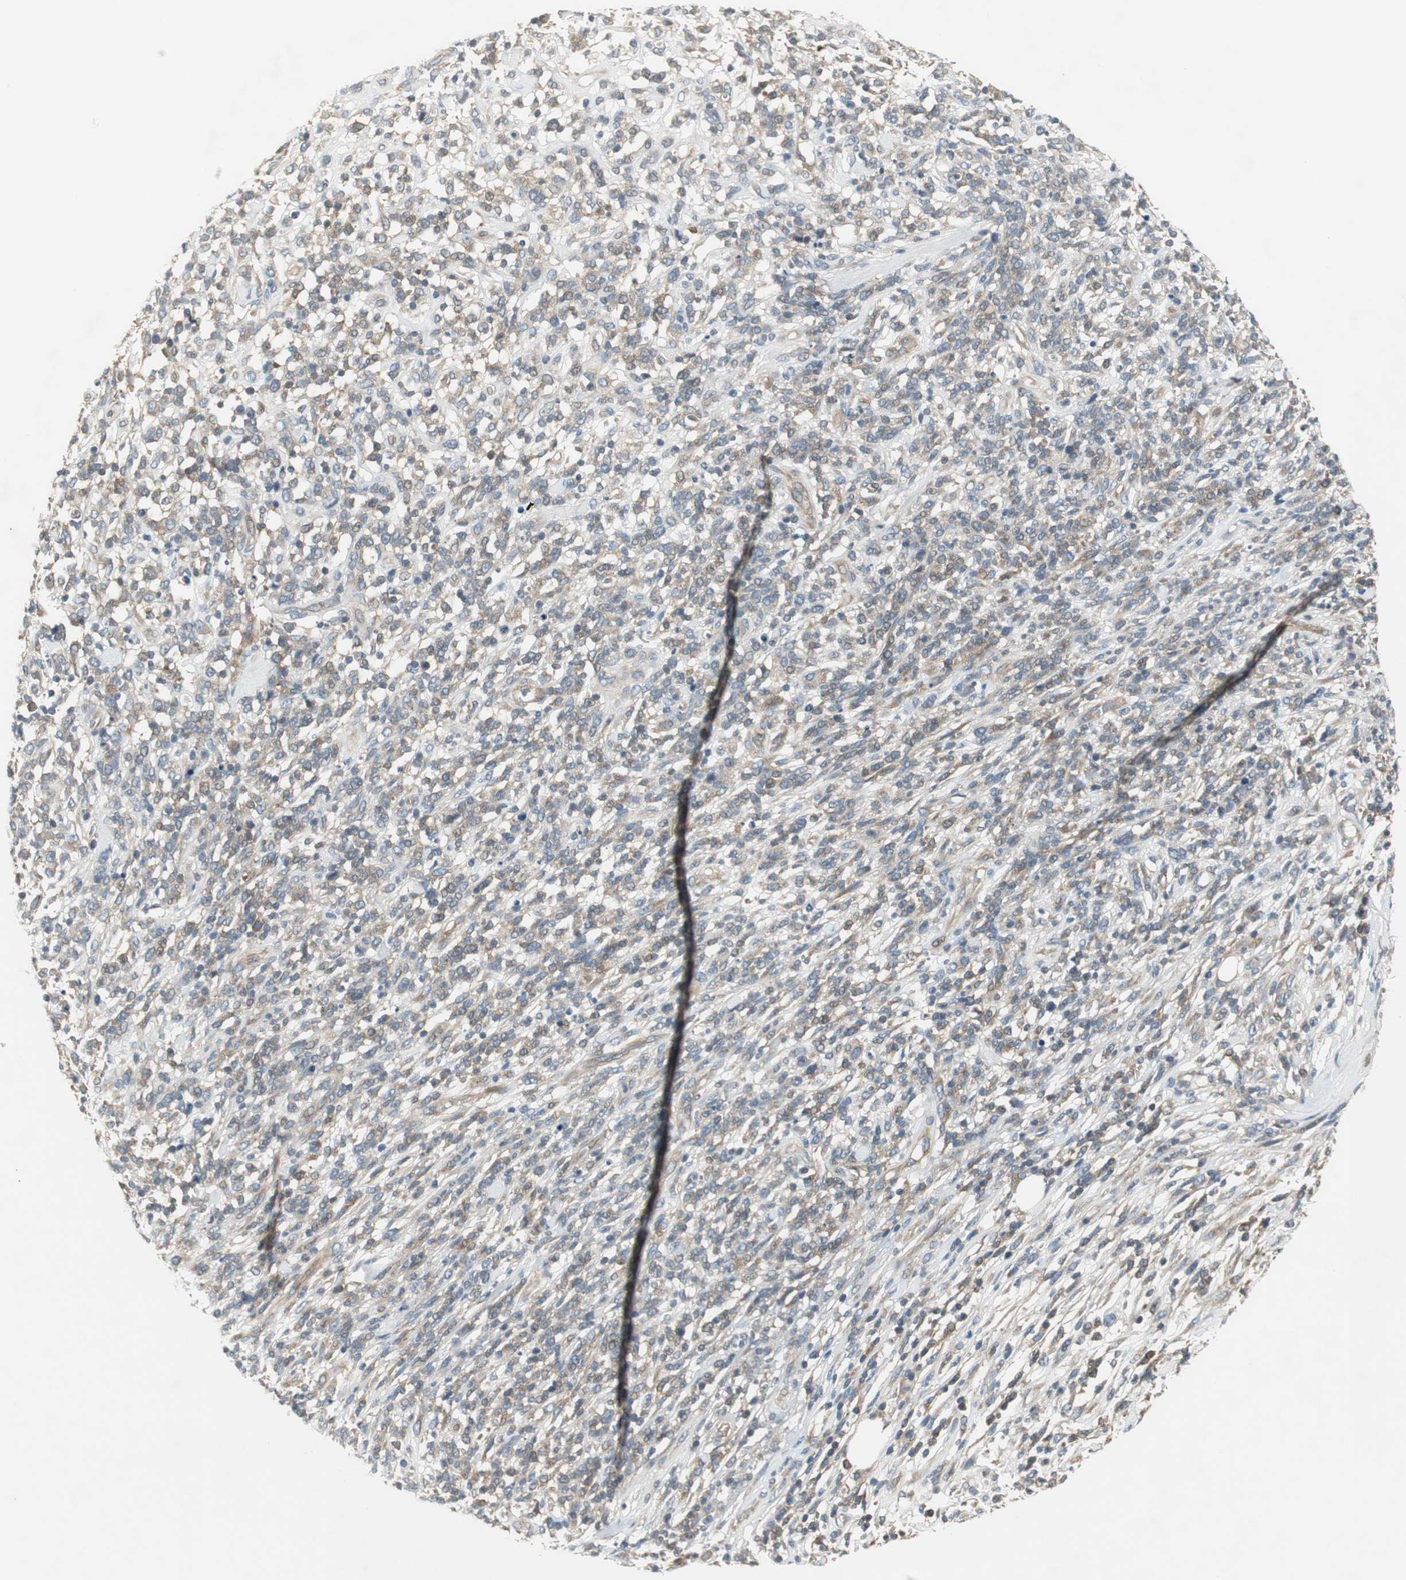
{"staining": {"intensity": "moderate", "quantity": "25%-75%", "location": "cytoplasmic/membranous"}, "tissue": "lymphoma", "cell_type": "Tumor cells", "image_type": "cancer", "snomed": [{"axis": "morphology", "description": "Malignant lymphoma, non-Hodgkin's type, High grade"}, {"axis": "topography", "description": "Lymph node"}], "caption": "This is a histology image of IHC staining of lymphoma, which shows moderate expression in the cytoplasmic/membranous of tumor cells.", "gene": "PRKAA1", "patient": {"sex": "female", "age": 73}}